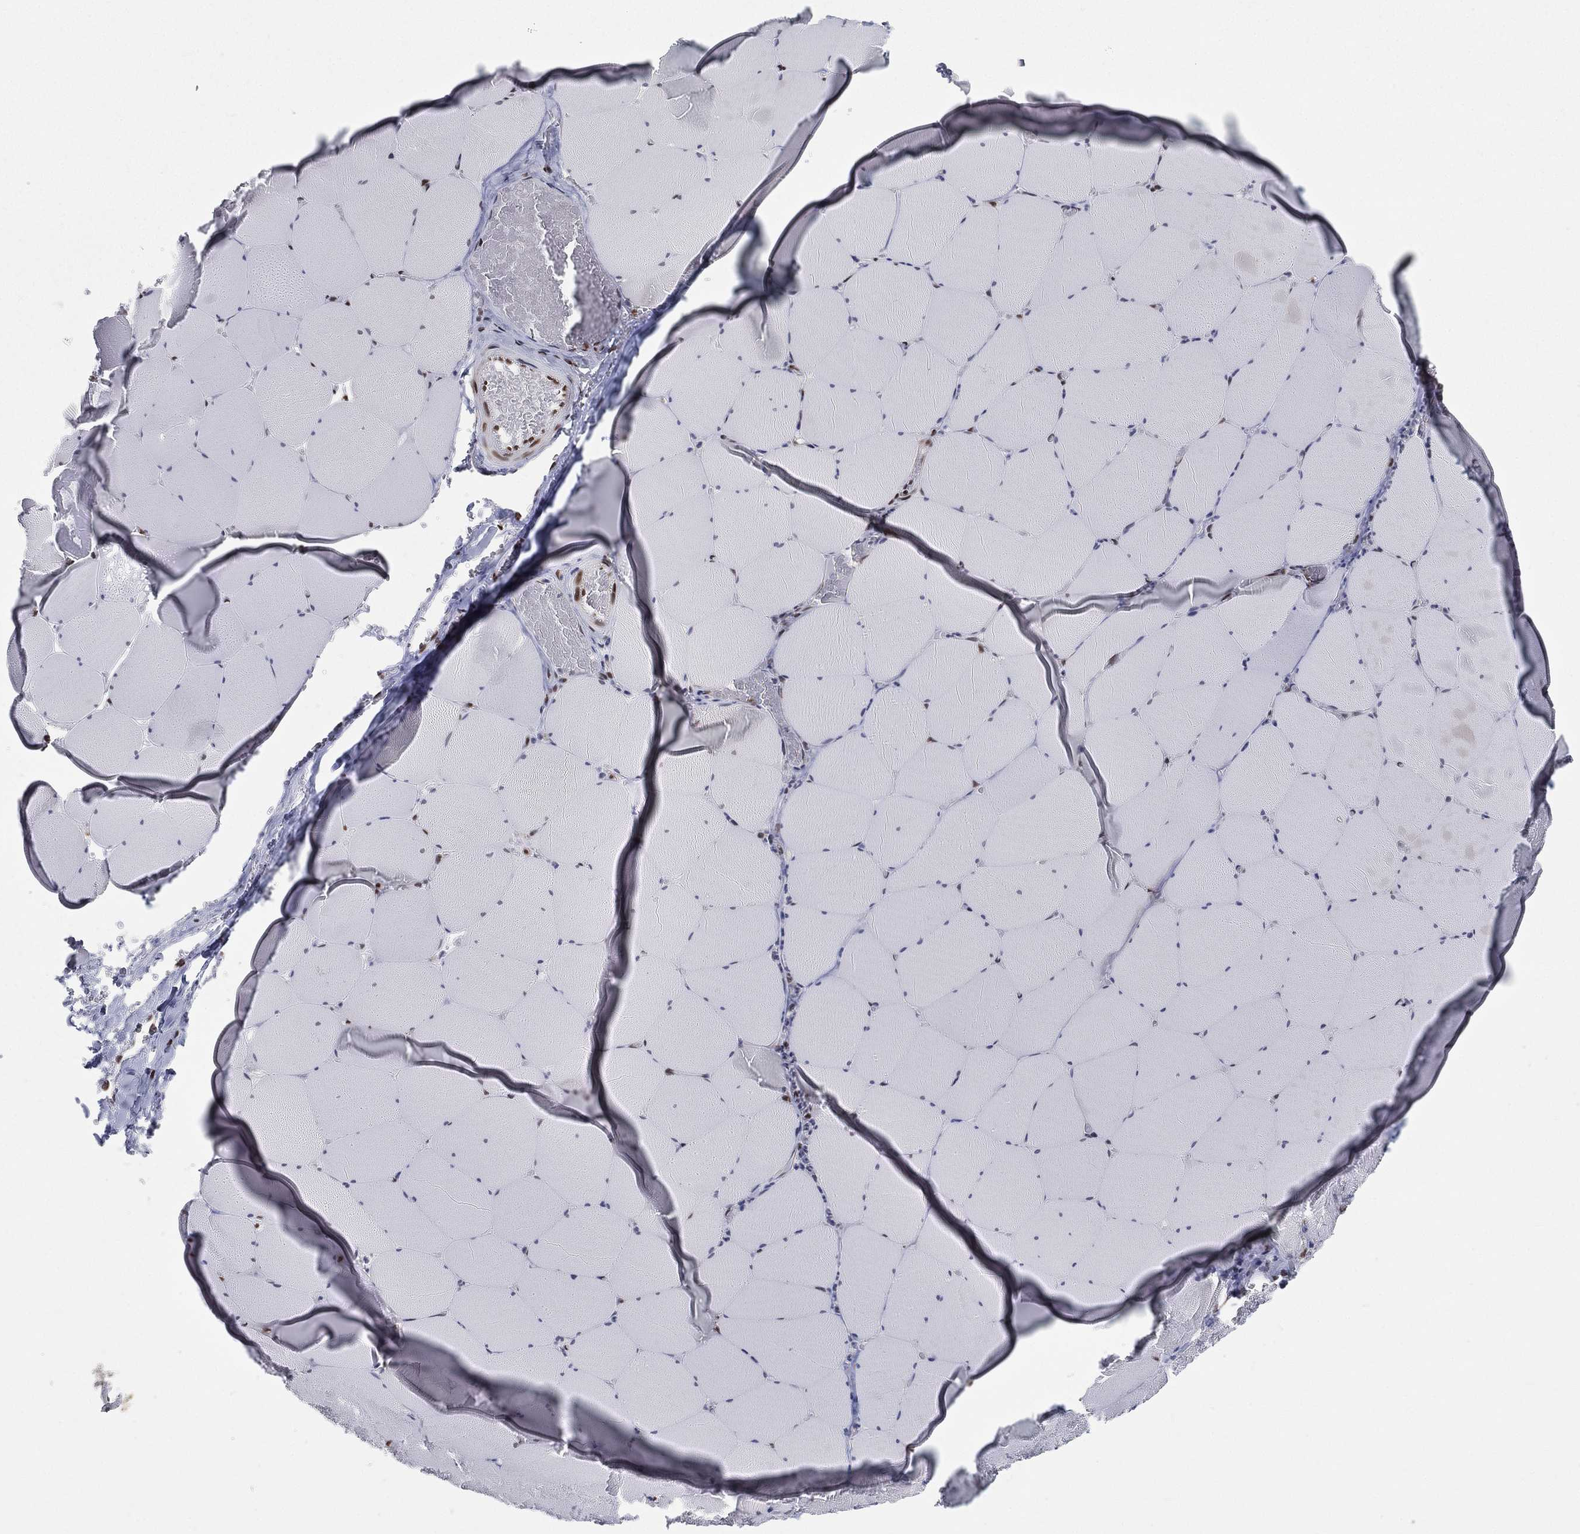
{"staining": {"intensity": "moderate", "quantity": "<25%", "location": "nuclear"}, "tissue": "skeletal muscle", "cell_type": "Myocytes", "image_type": "normal", "snomed": [{"axis": "morphology", "description": "Normal tissue, NOS"}, {"axis": "morphology", "description": "Malignant melanoma, Metastatic site"}, {"axis": "topography", "description": "Skeletal muscle"}], "caption": "Immunohistochemical staining of benign skeletal muscle reveals low levels of moderate nuclear staining in approximately <25% of myocytes.", "gene": "FUBP3", "patient": {"sex": "male", "age": 50}}